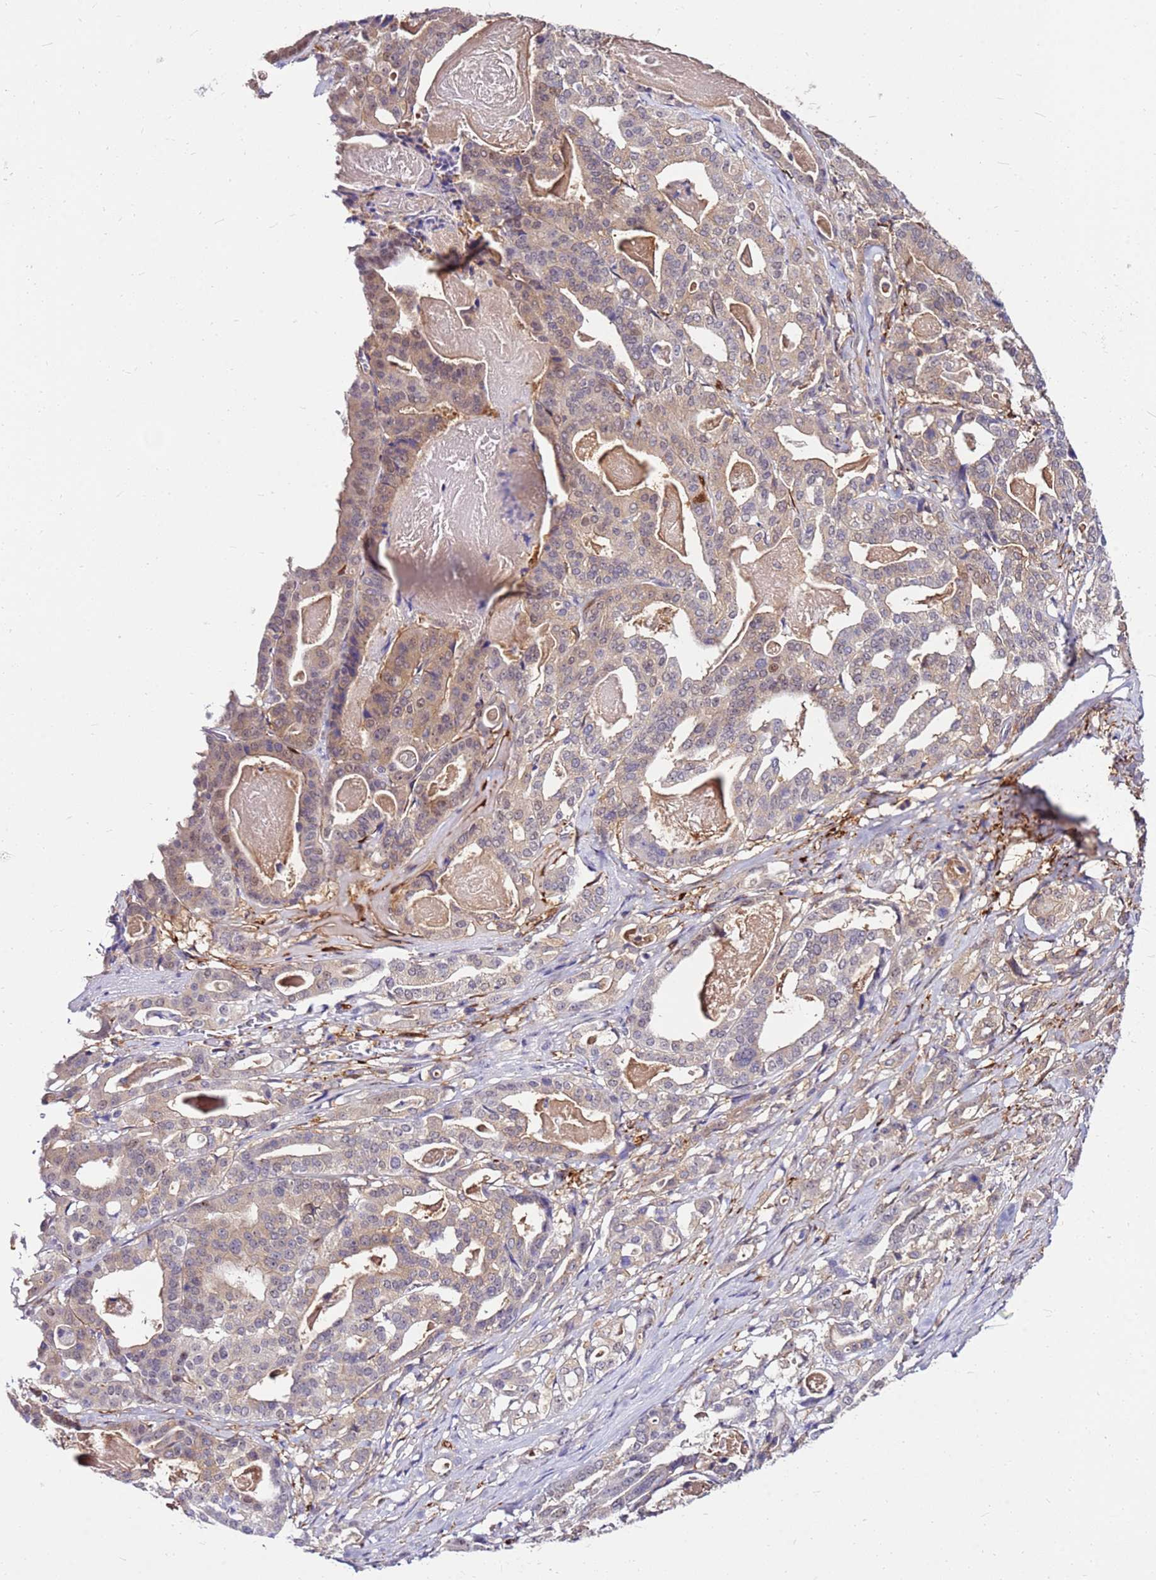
{"staining": {"intensity": "weak", "quantity": "25%-75%", "location": "cytoplasmic/membranous"}, "tissue": "stomach cancer", "cell_type": "Tumor cells", "image_type": "cancer", "snomed": [{"axis": "morphology", "description": "Adenocarcinoma, NOS"}, {"axis": "topography", "description": "Stomach"}], "caption": "Approximately 25%-75% of tumor cells in stomach adenocarcinoma demonstrate weak cytoplasmic/membranous protein expression as visualized by brown immunohistochemical staining.", "gene": "ALDH1A3", "patient": {"sex": "male", "age": 48}}